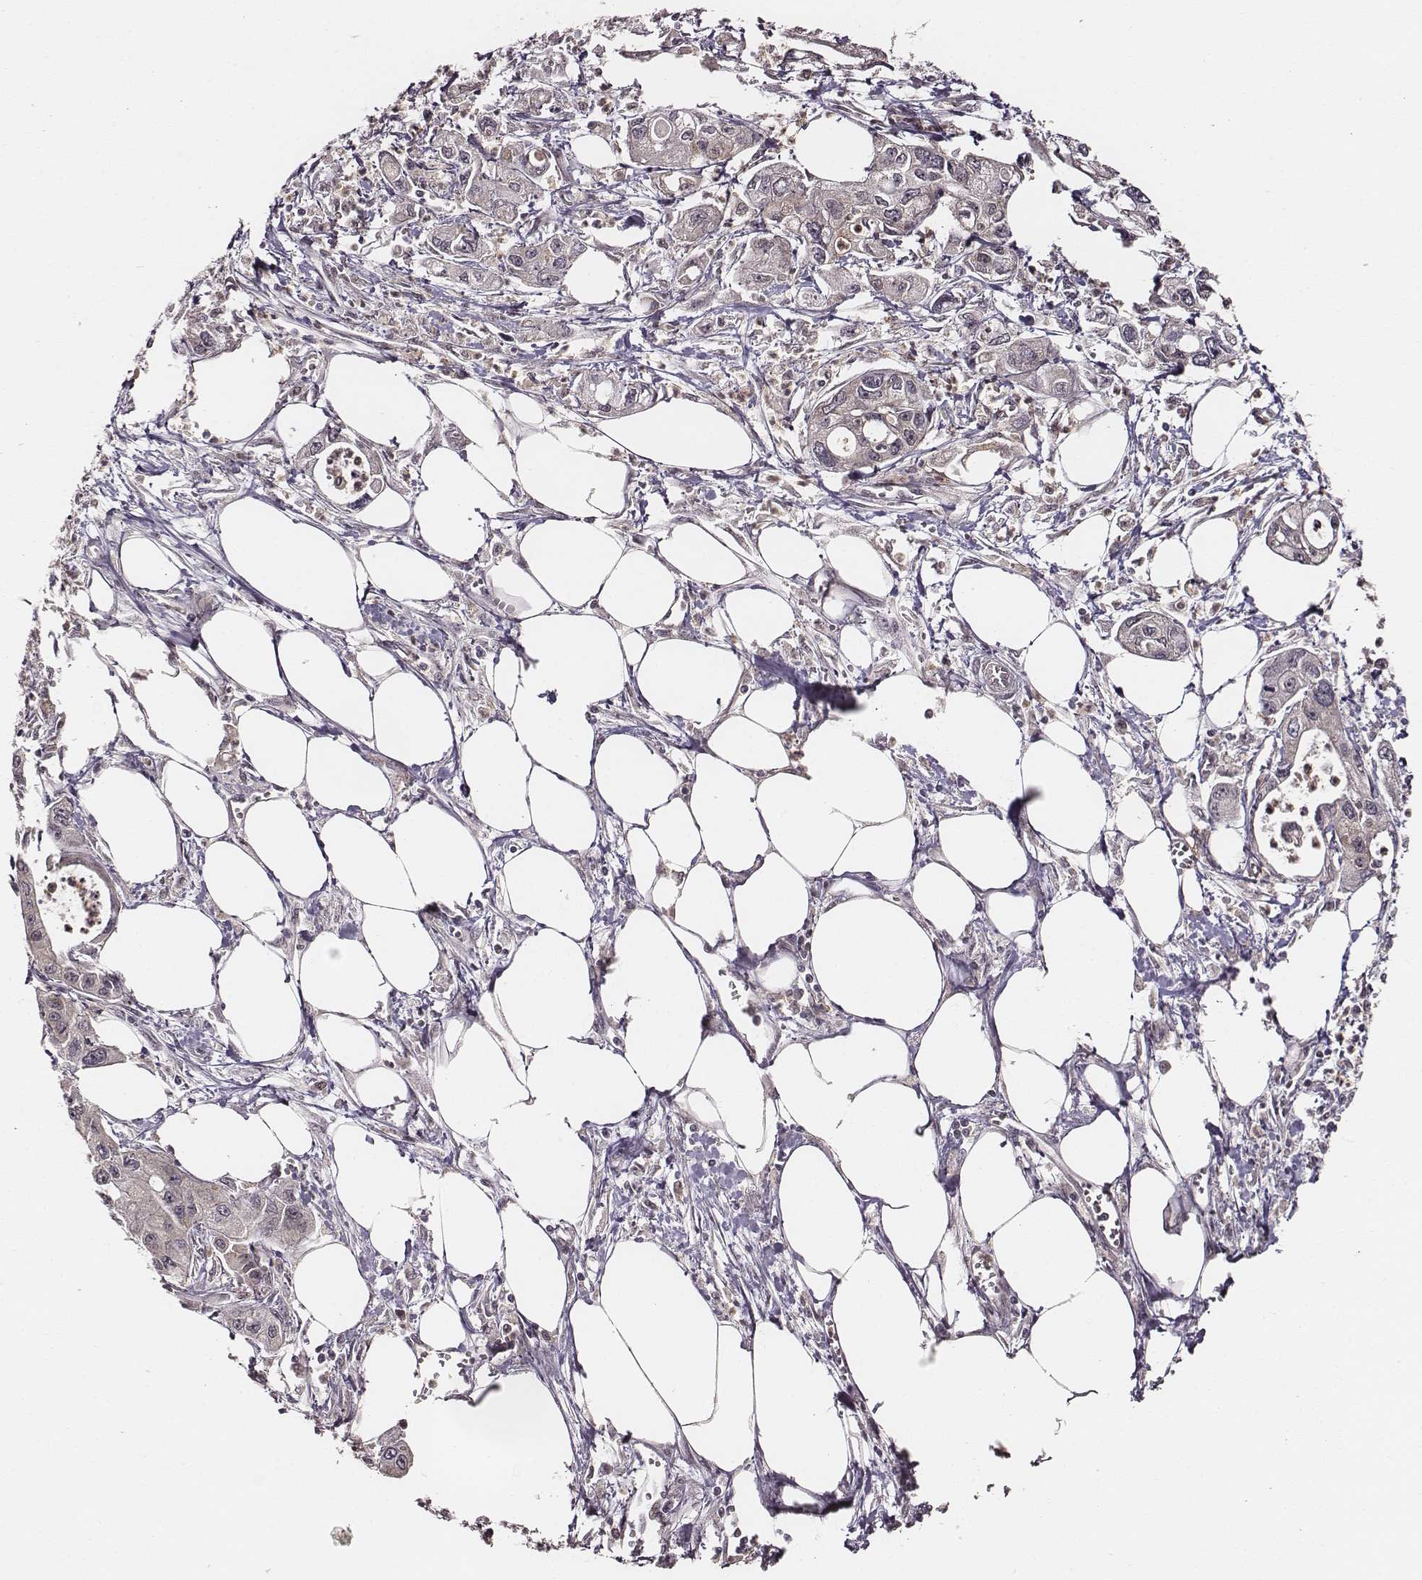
{"staining": {"intensity": "negative", "quantity": "none", "location": "none"}, "tissue": "pancreatic cancer", "cell_type": "Tumor cells", "image_type": "cancer", "snomed": [{"axis": "morphology", "description": "Adenocarcinoma, NOS"}, {"axis": "topography", "description": "Pancreas"}], "caption": "This histopathology image is of pancreatic cancer stained with immunohistochemistry to label a protein in brown with the nuclei are counter-stained blue. There is no staining in tumor cells.", "gene": "VPS26A", "patient": {"sex": "male", "age": 70}}